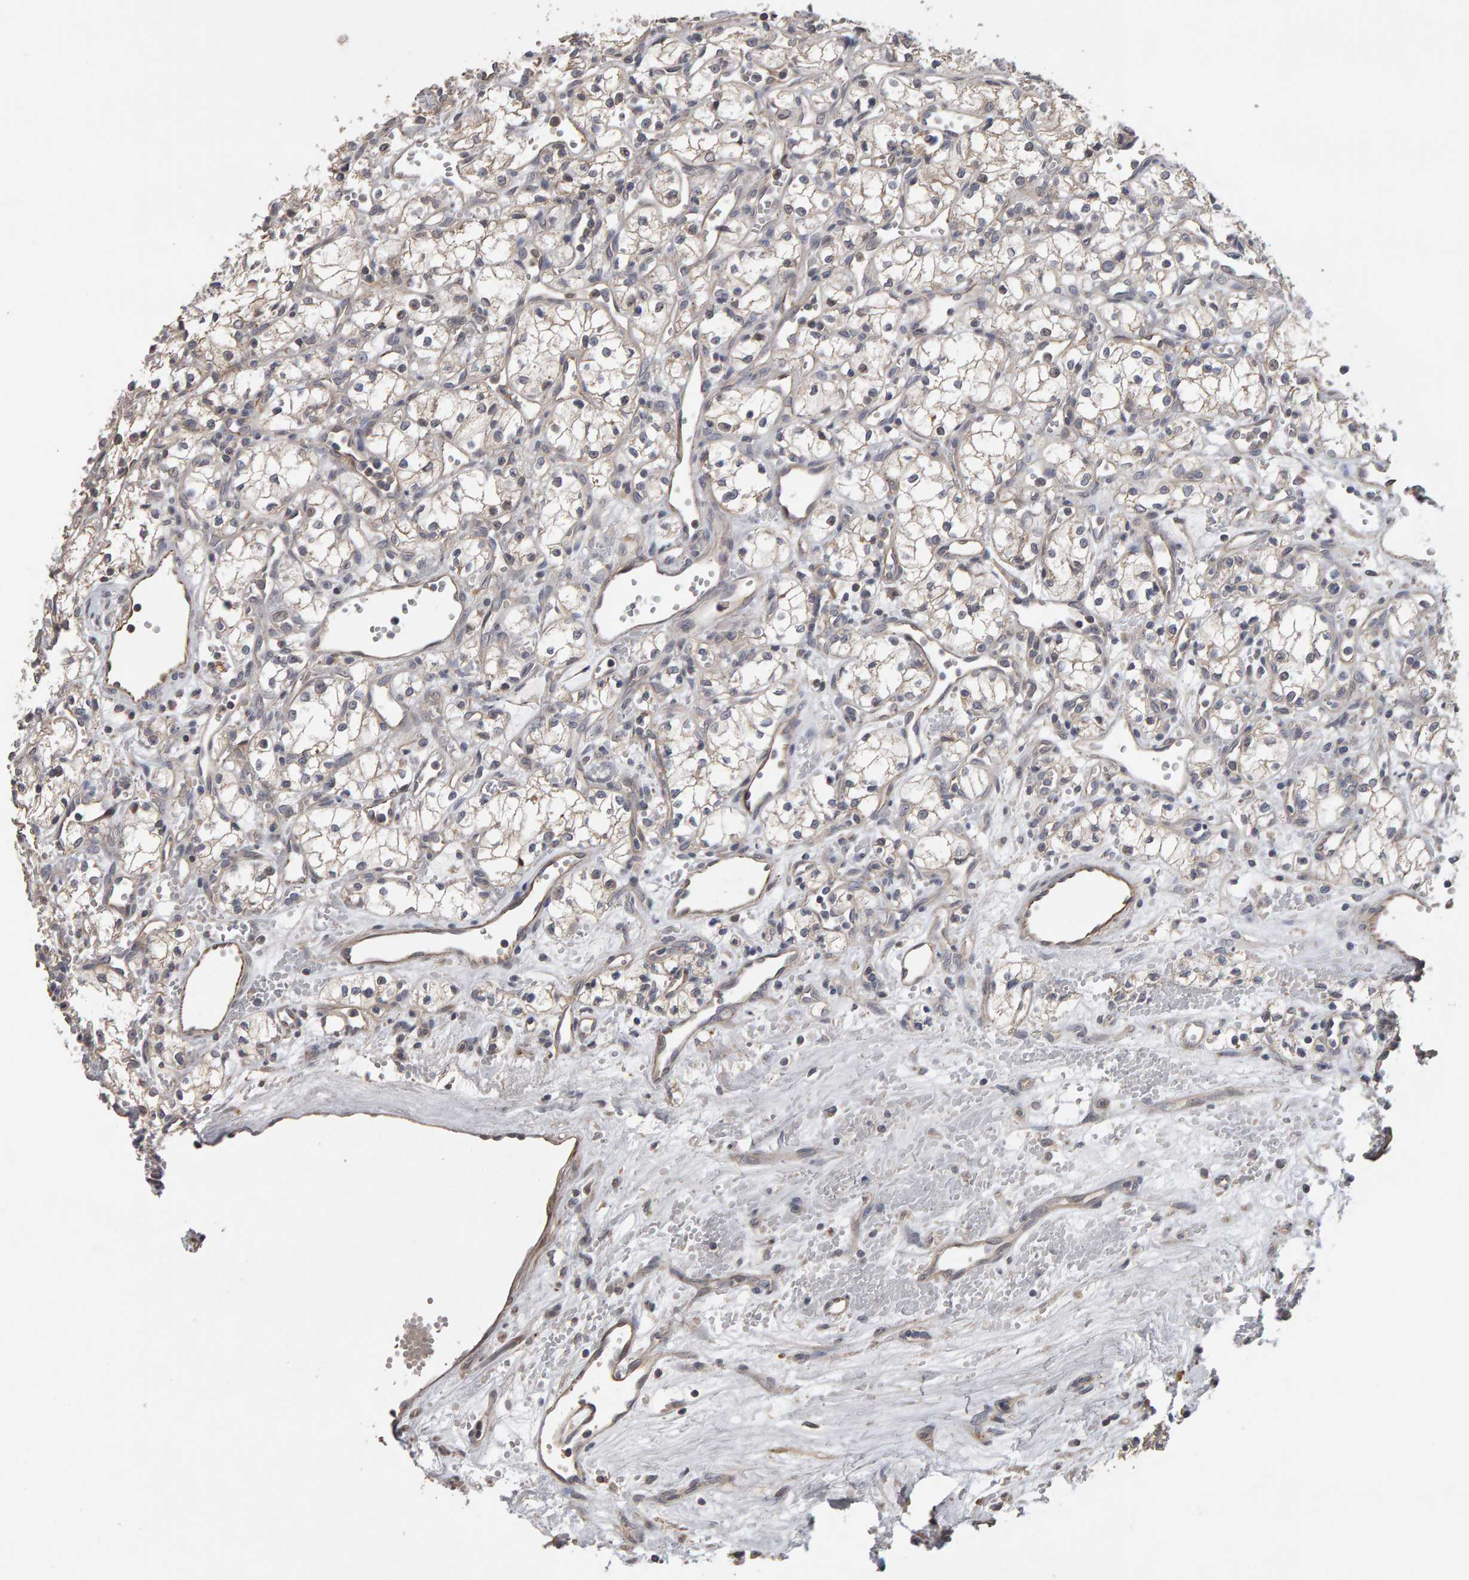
{"staining": {"intensity": "weak", "quantity": "<25%", "location": "cytoplasmic/membranous"}, "tissue": "renal cancer", "cell_type": "Tumor cells", "image_type": "cancer", "snomed": [{"axis": "morphology", "description": "Adenocarcinoma, NOS"}, {"axis": "topography", "description": "Kidney"}], "caption": "The immunohistochemistry photomicrograph has no significant positivity in tumor cells of renal adenocarcinoma tissue.", "gene": "COASY", "patient": {"sex": "male", "age": 59}}